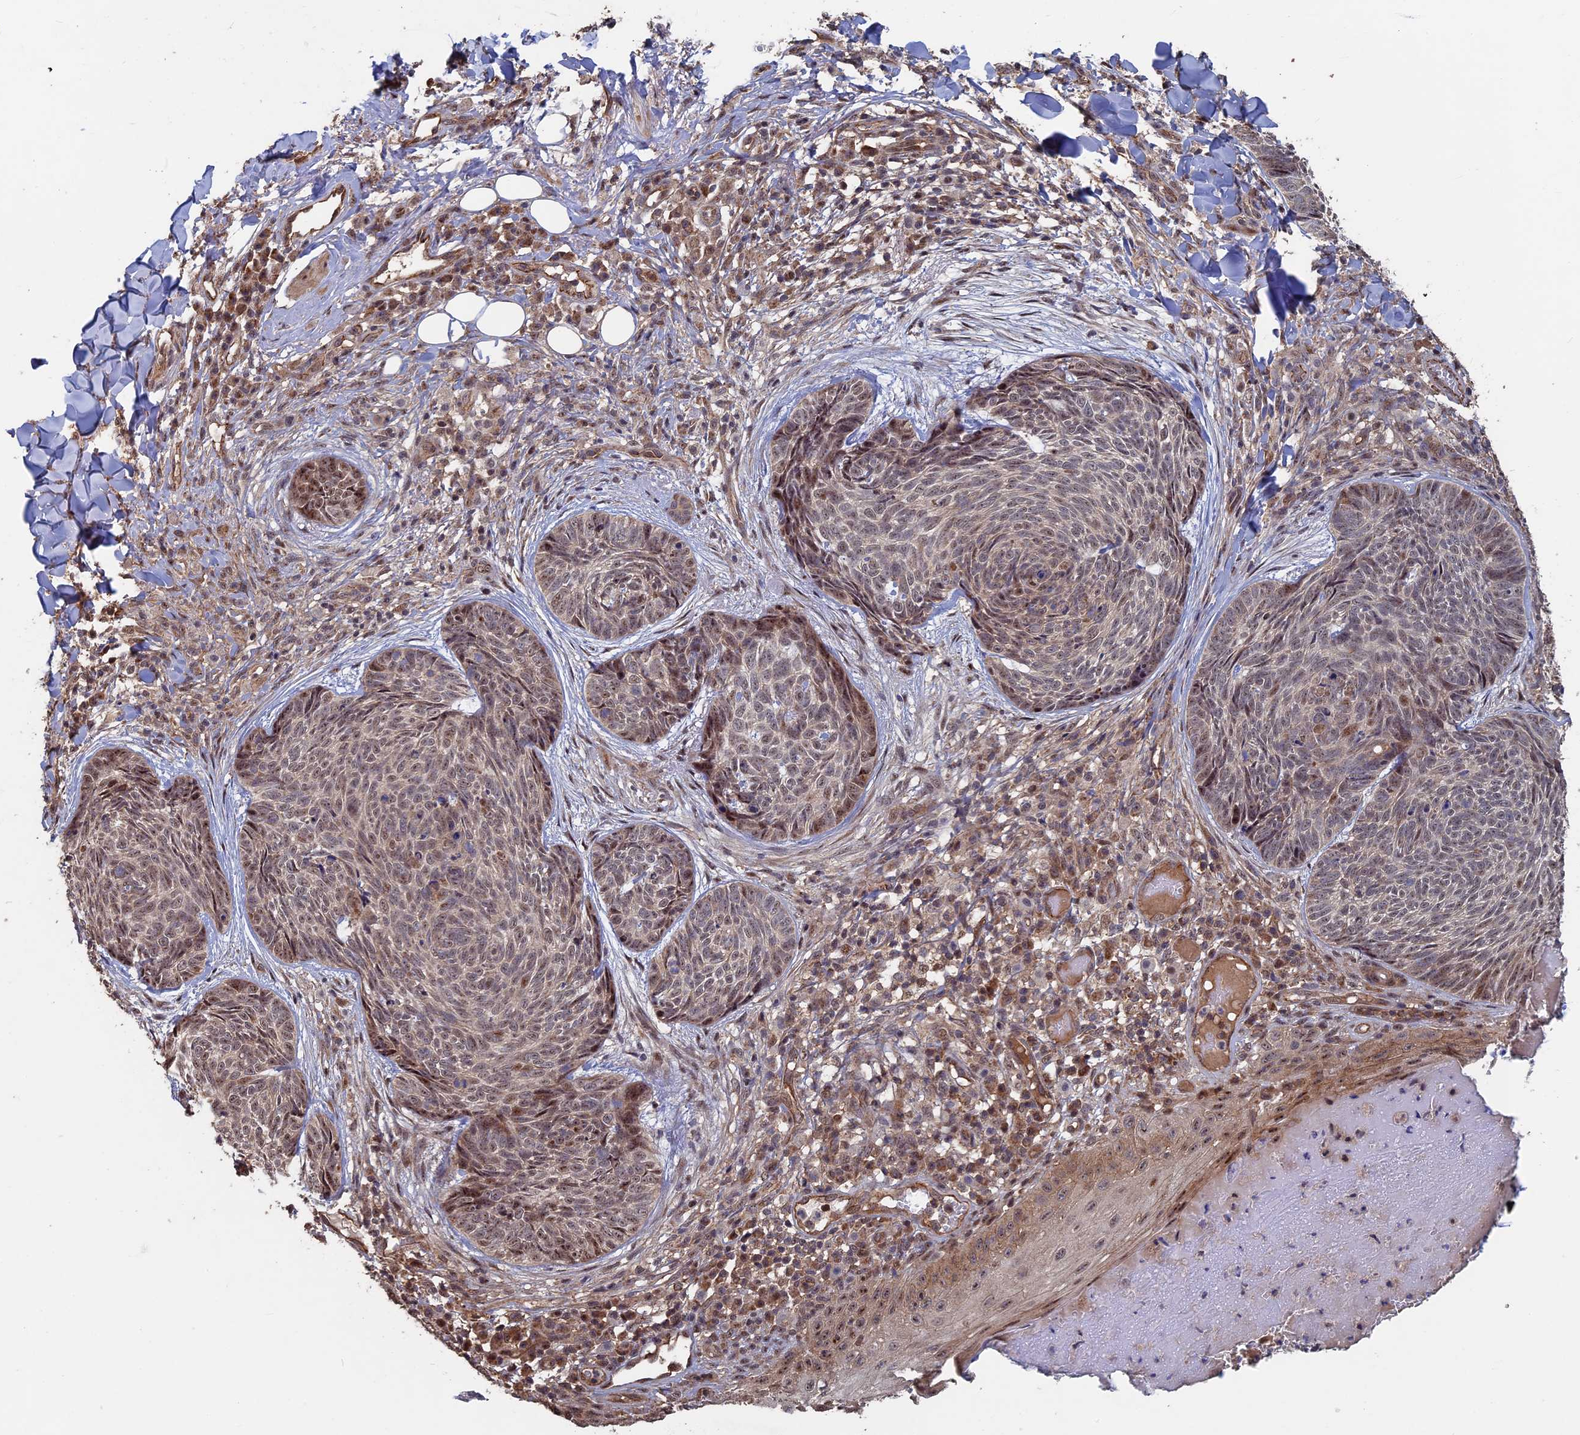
{"staining": {"intensity": "moderate", "quantity": ">75%", "location": "cytoplasmic/membranous,nuclear"}, "tissue": "skin cancer", "cell_type": "Tumor cells", "image_type": "cancer", "snomed": [{"axis": "morphology", "description": "Basal cell carcinoma"}, {"axis": "topography", "description": "Skin"}], "caption": "There is medium levels of moderate cytoplasmic/membranous and nuclear expression in tumor cells of basal cell carcinoma (skin), as demonstrated by immunohistochemical staining (brown color).", "gene": "KIAA1328", "patient": {"sex": "female", "age": 61}}